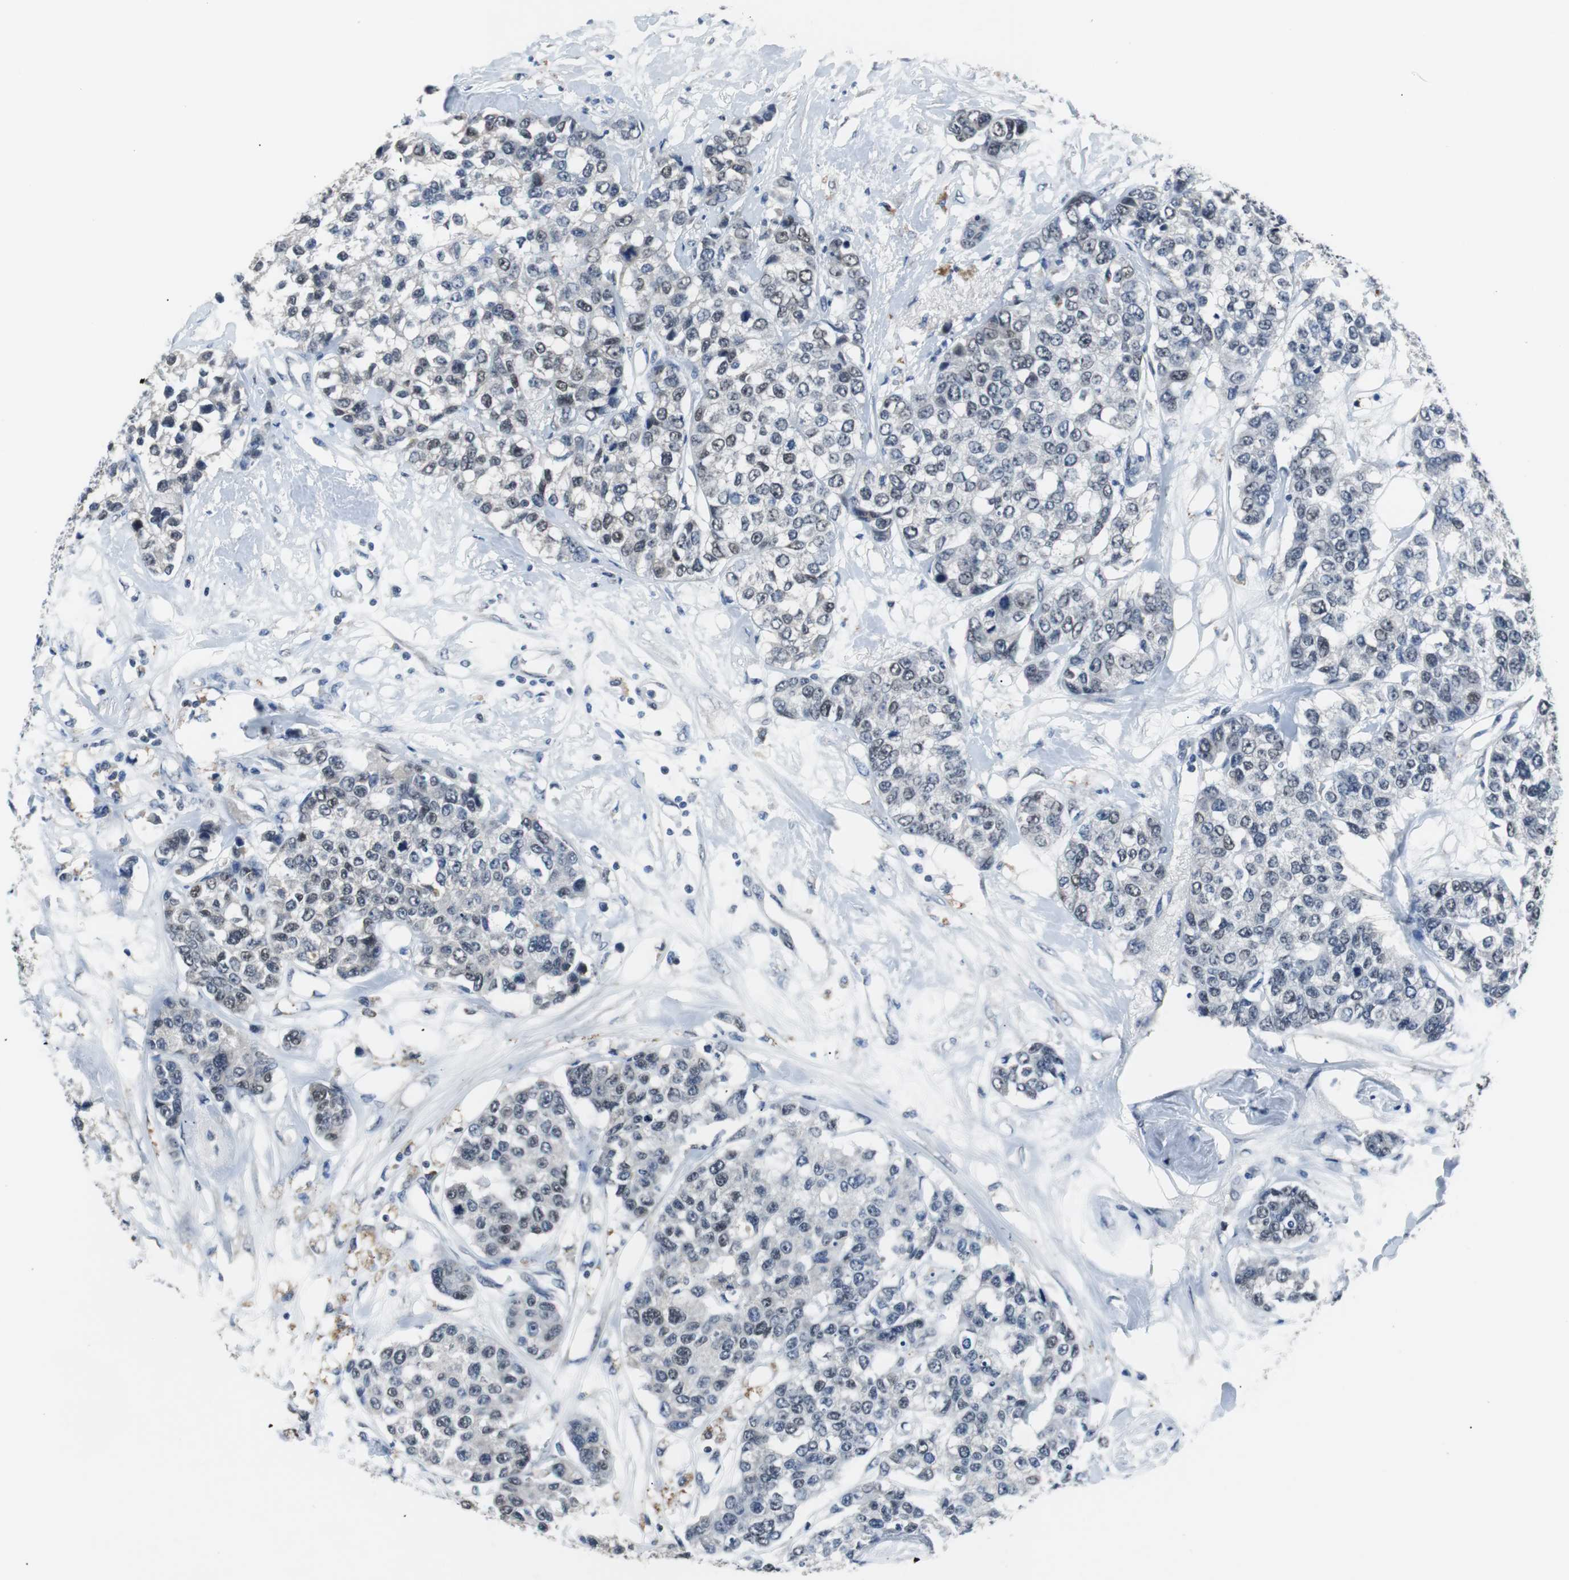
{"staining": {"intensity": "weak", "quantity": "<25%", "location": "nuclear"}, "tissue": "breast cancer", "cell_type": "Tumor cells", "image_type": "cancer", "snomed": [{"axis": "morphology", "description": "Duct carcinoma"}, {"axis": "topography", "description": "Breast"}], "caption": "Tumor cells show no significant protein positivity in breast cancer.", "gene": "USP28", "patient": {"sex": "female", "age": 51}}